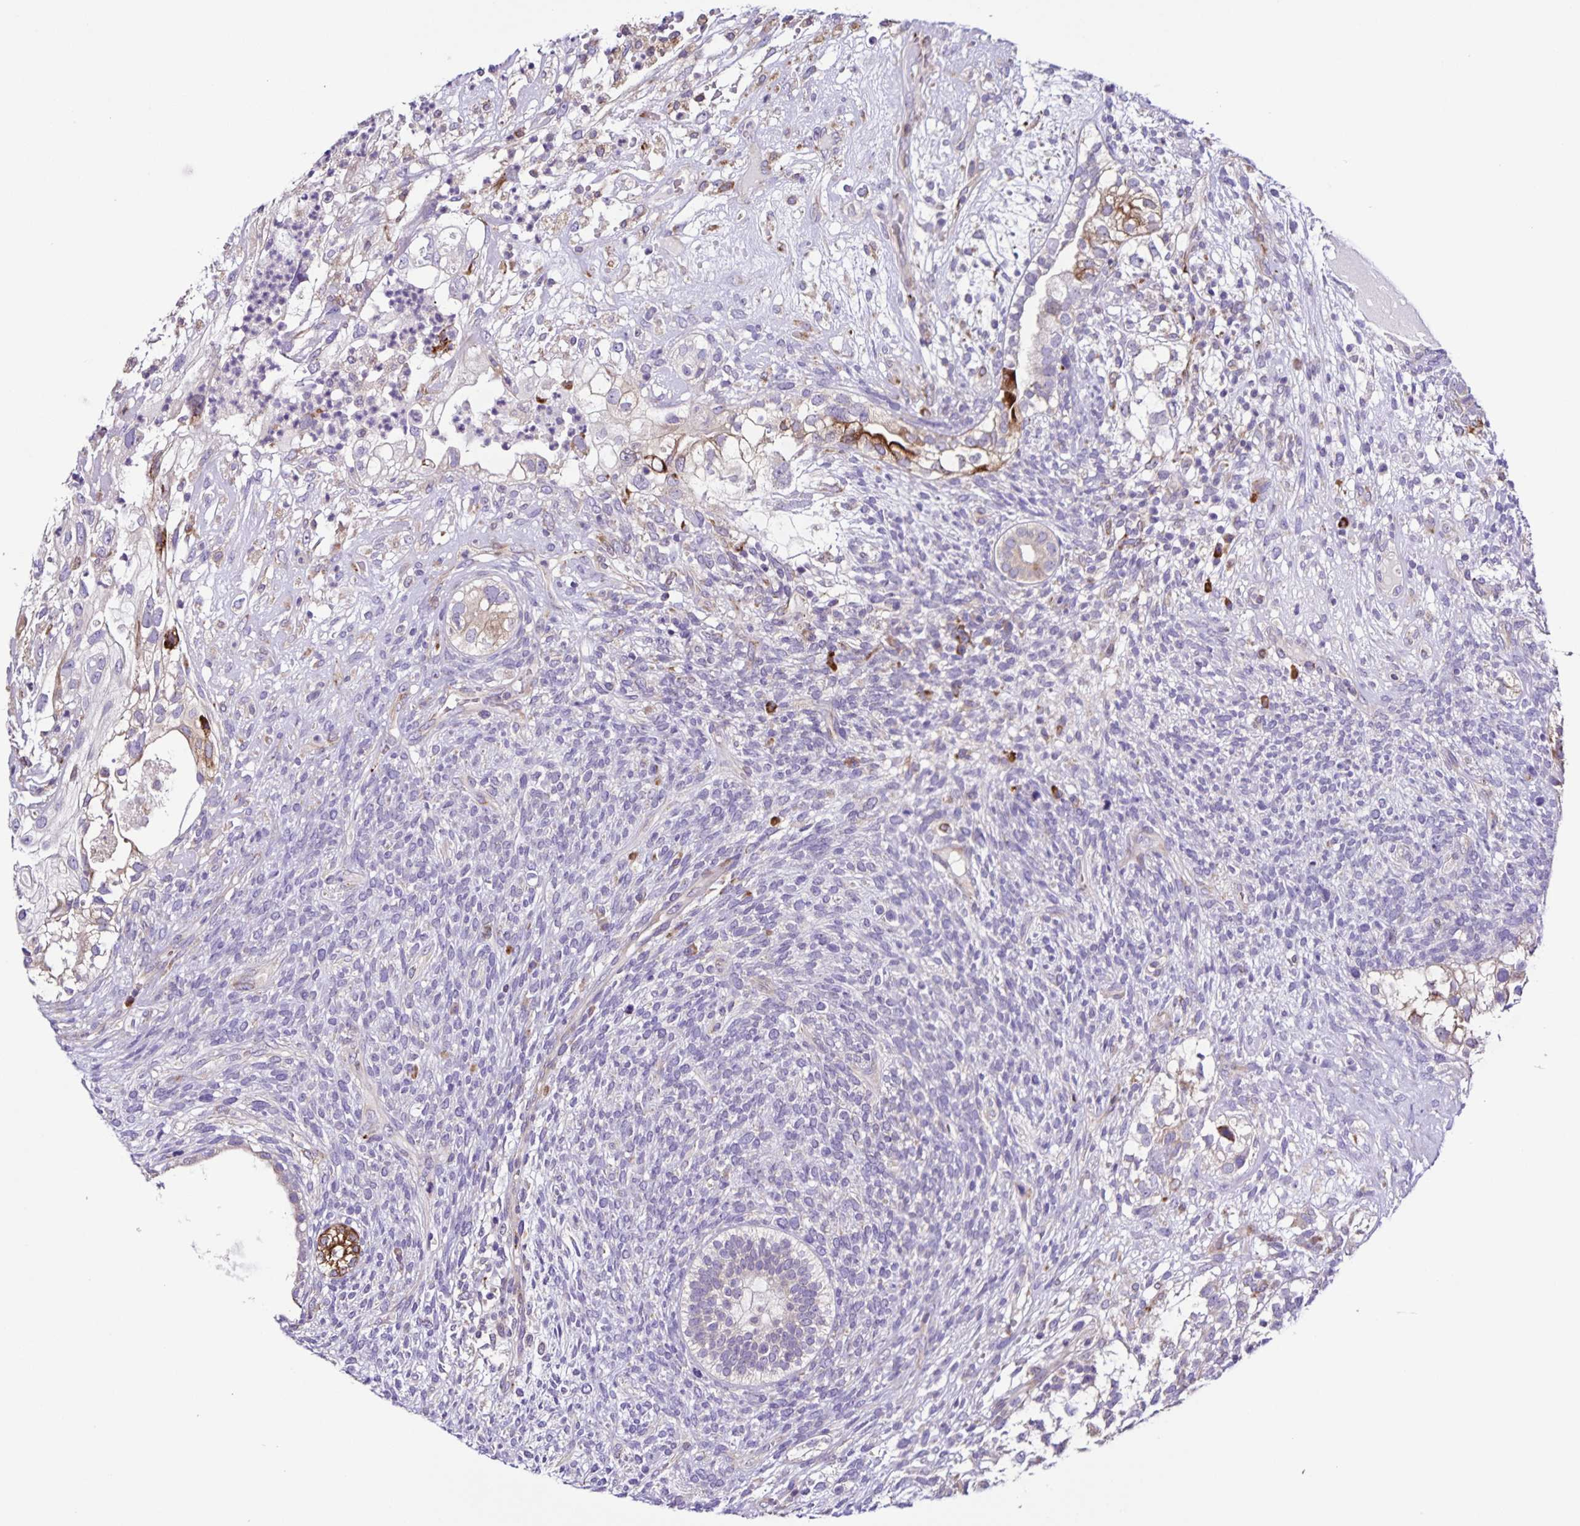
{"staining": {"intensity": "moderate", "quantity": "<25%", "location": "cytoplasmic/membranous"}, "tissue": "testis cancer", "cell_type": "Tumor cells", "image_type": "cancer", "snomed": [{"axis": "morphology", "description": "Seminoma, NOS"}, {"axis": "morphology", "description": "Carcinoma, Embryonal, NOS"}, {"axis": "topography", "description": "Testis"}], "caption": "DAB (3,3'-diaminobenzidine) immunohistochemical staining of seminoma (testis) displays moderate cytoplasmic/membranous protein expression in about <25% of tumor cells.", "gene": "OSBPL5", "patient": {"sex": "male", "age": 41}}